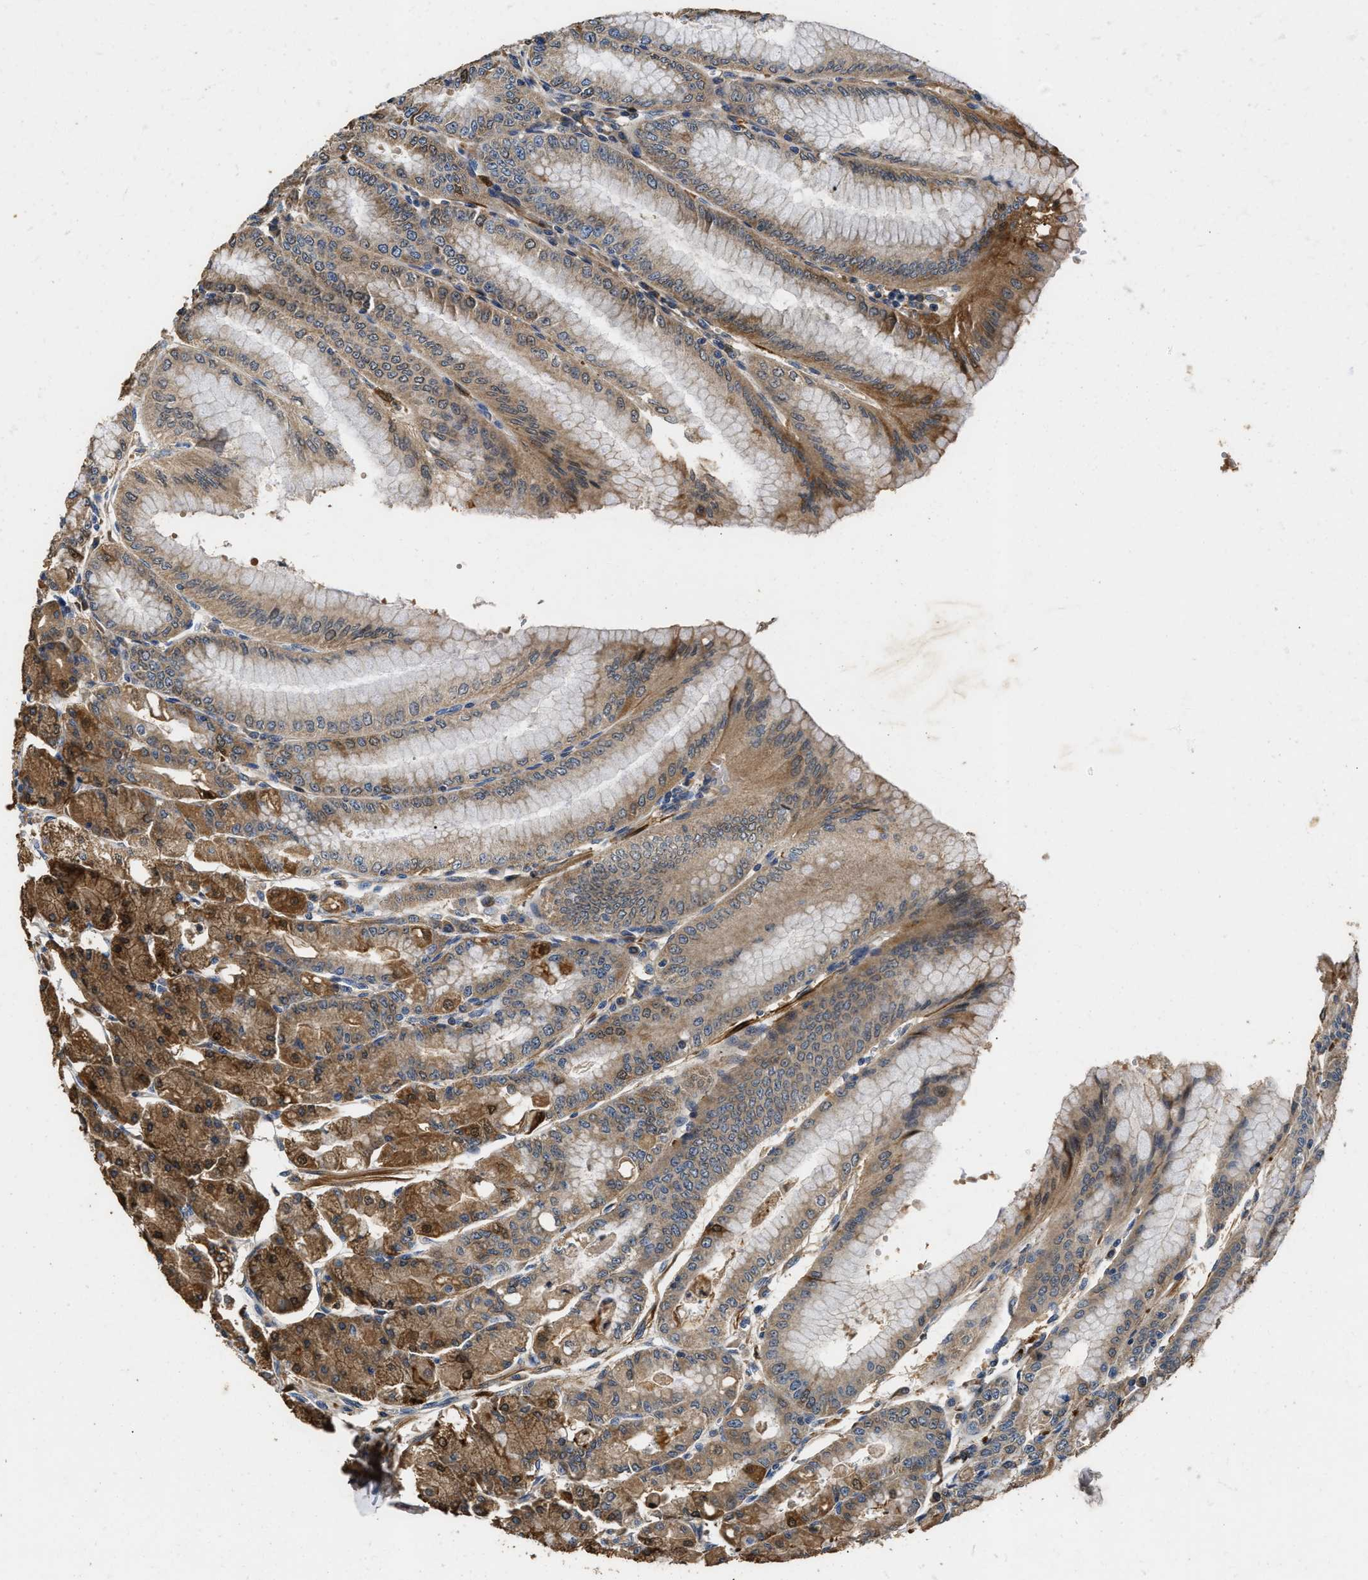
{"staining": {"intensity": "moderate", "quantity": ">75%", "location": "cytoplasmic/membranous"}, "tissue": "stomach", "cell_type": "Glandular cells", "image_type": "normal", "snomed": [{"axis": "morphology", "description": "Normal tissue, NOS"}, {"axis": "topography", "description": "Stomach, lower"}], "caption": "Immunohistochemical staining of benign stomach exhibits medium levels of moderate cytoplasmic/membranous positivity in approximately >75% of glandular cells.", "gene": "C3", "patient": {"sex": "male", "age": 71}}